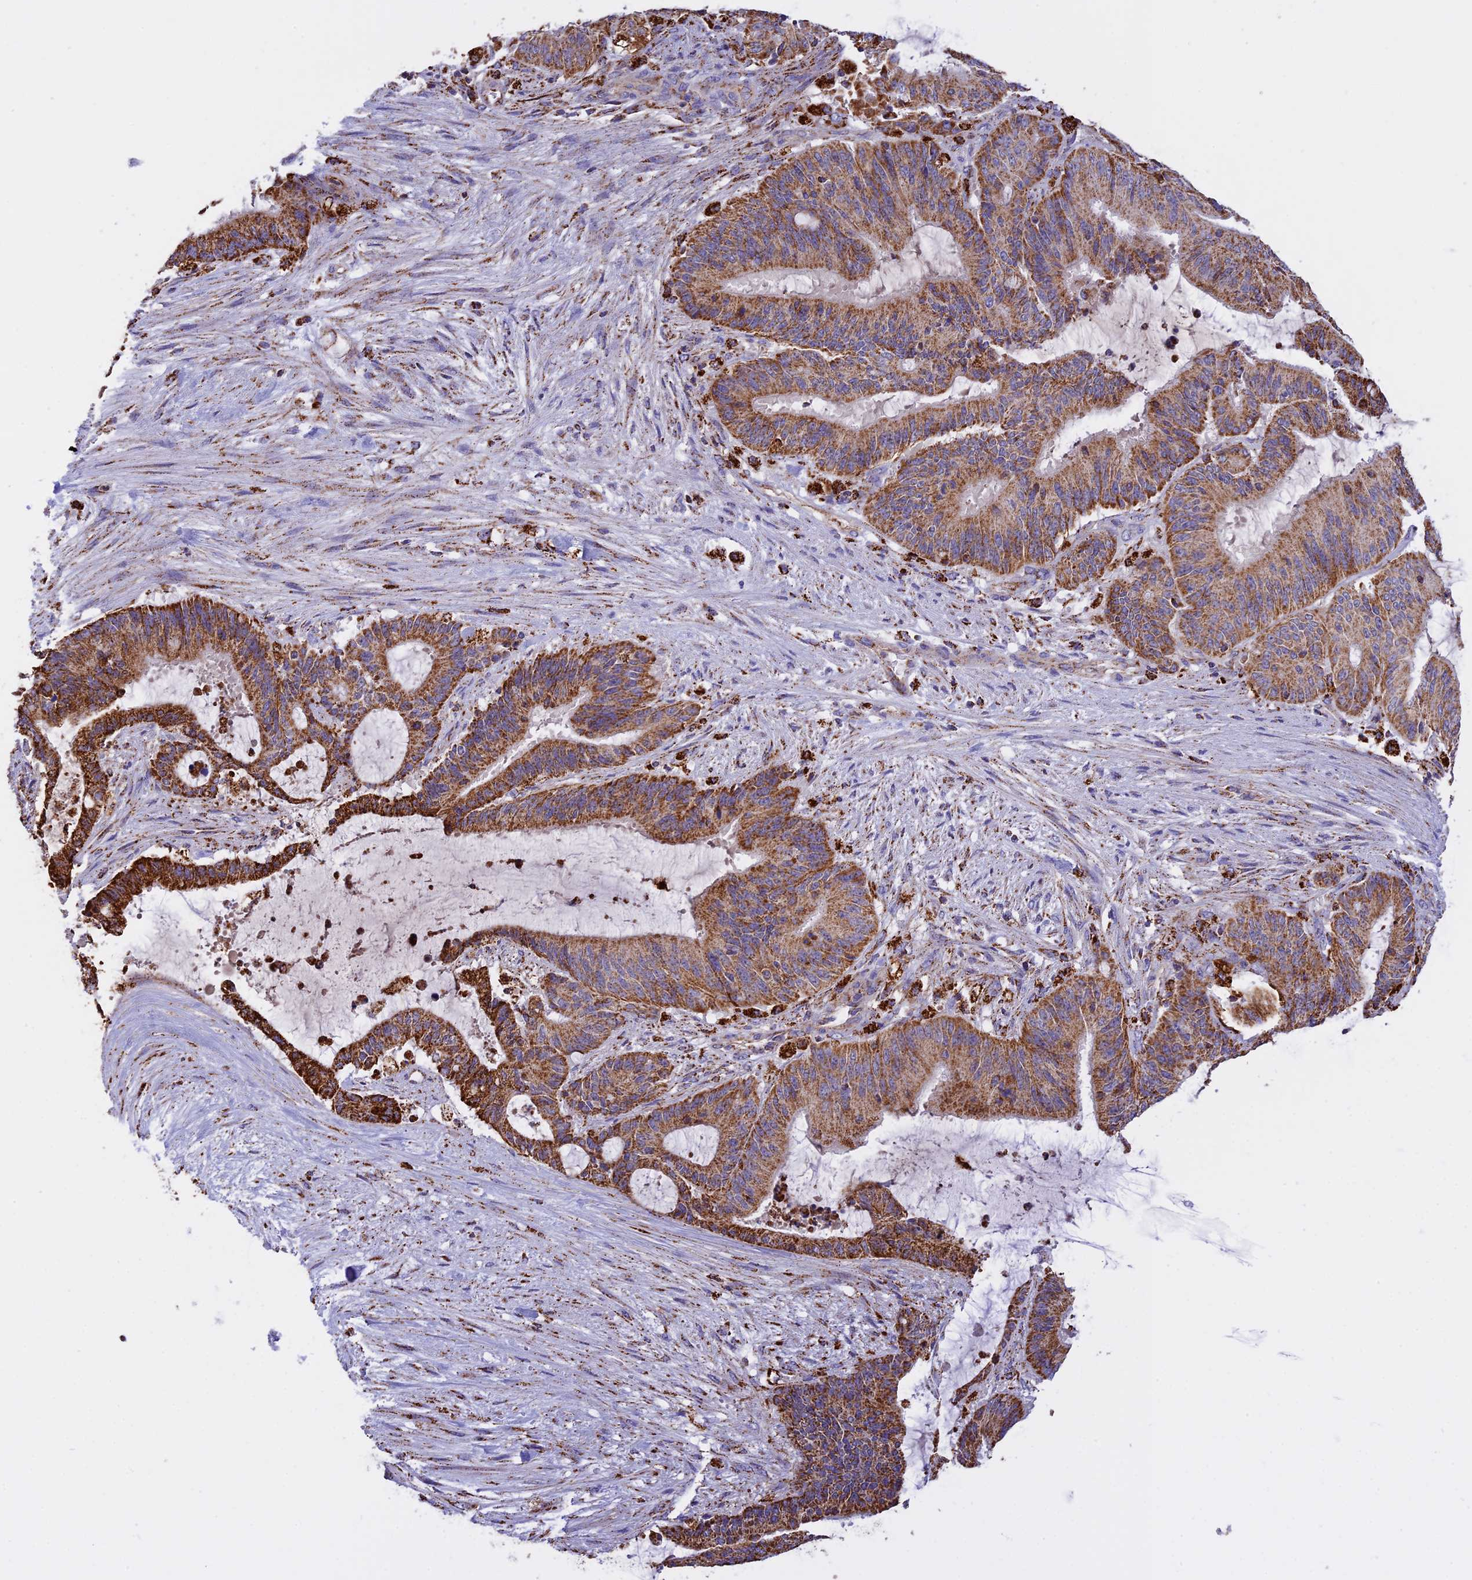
{"staining": {"intensity": "moderate", "quantity": ">75%", "location": "cytoplasmic/membranous"}, "tissue": "liver cancer", "cell_type": "Tumor cells", "image_type": "cancer", "snomed": [{"axis": "morphology", "description": "Normal tissue, NOS"}, {"axis": "morphology", "description": "Cholangiocarcinoma"}, {"axis": "topography", "description": "Liver"}, {"axis": "topography", "description": "Peripheral nerve tissue"}], "caption": "Moderate cytoplasmic/membranous expression is present in approximately >75% of tumor cells in liver cancer.", "gene": "KCNG1", "patient": {"sex": "female", "age": 73}}